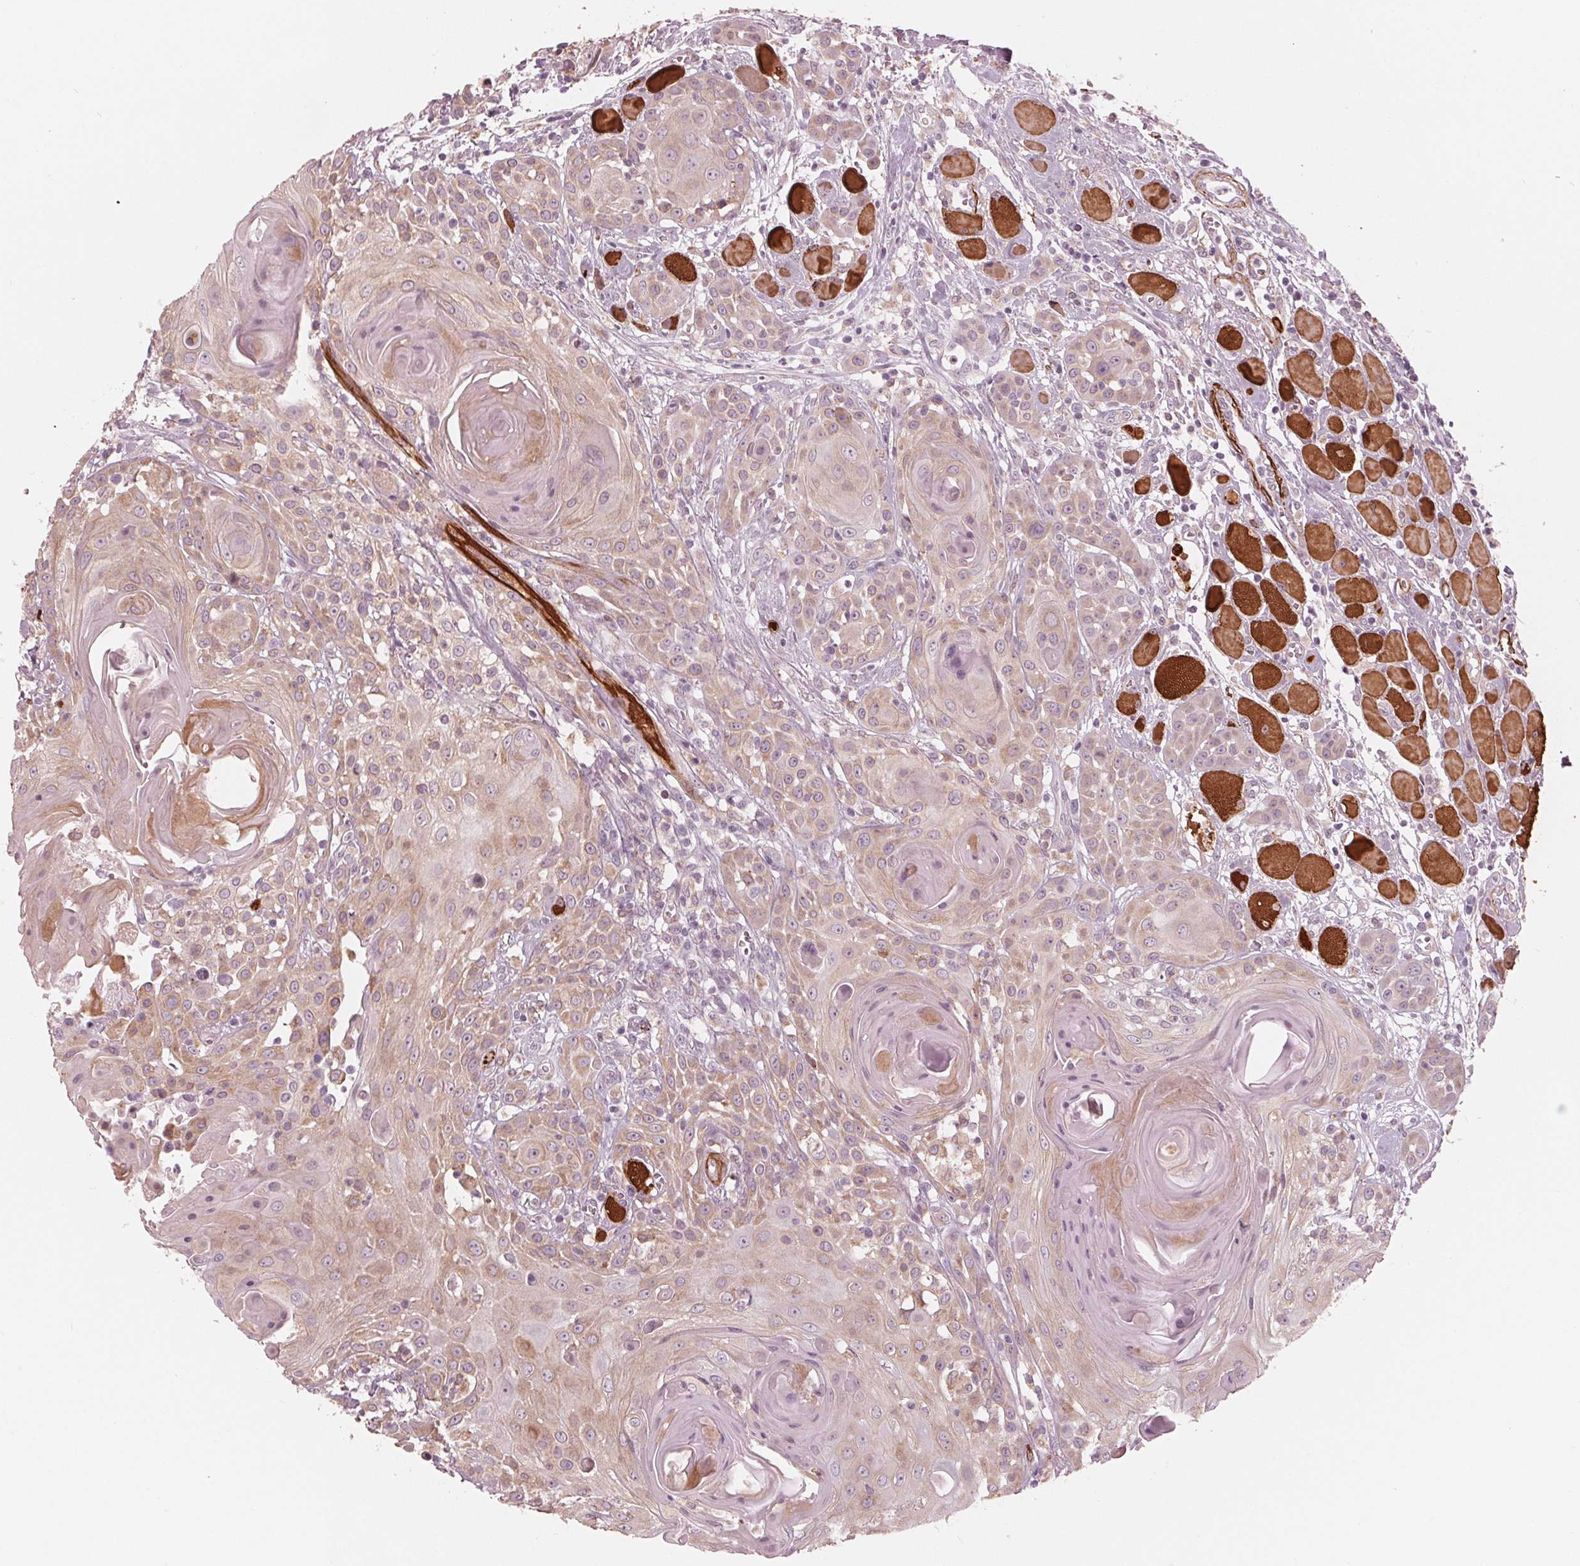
{"staining": {"intensity": "weak", "quantity": "<25%", "location": "cytoplasmic/membranous,nuclear"}, "tissue": "head and neck cancer", "cell_type": "Tumor cells", "image_type": "cancer", "snomed": [{"axis": "morphology", "description": "Squamous cell carcinoma, NOS"}, {"axis": "topography", "description": "Head-Neck"}], "caption": "IHC of head and neck cancer (squamous cell carcinoma) shows no expression in tumor cells. (DAB (3,3'-diaminobenzidine) immunohistochemistry with hematoxylin counter stain).", "gene": "MIER3", "patient": {"sex": "female", "age": 80}}